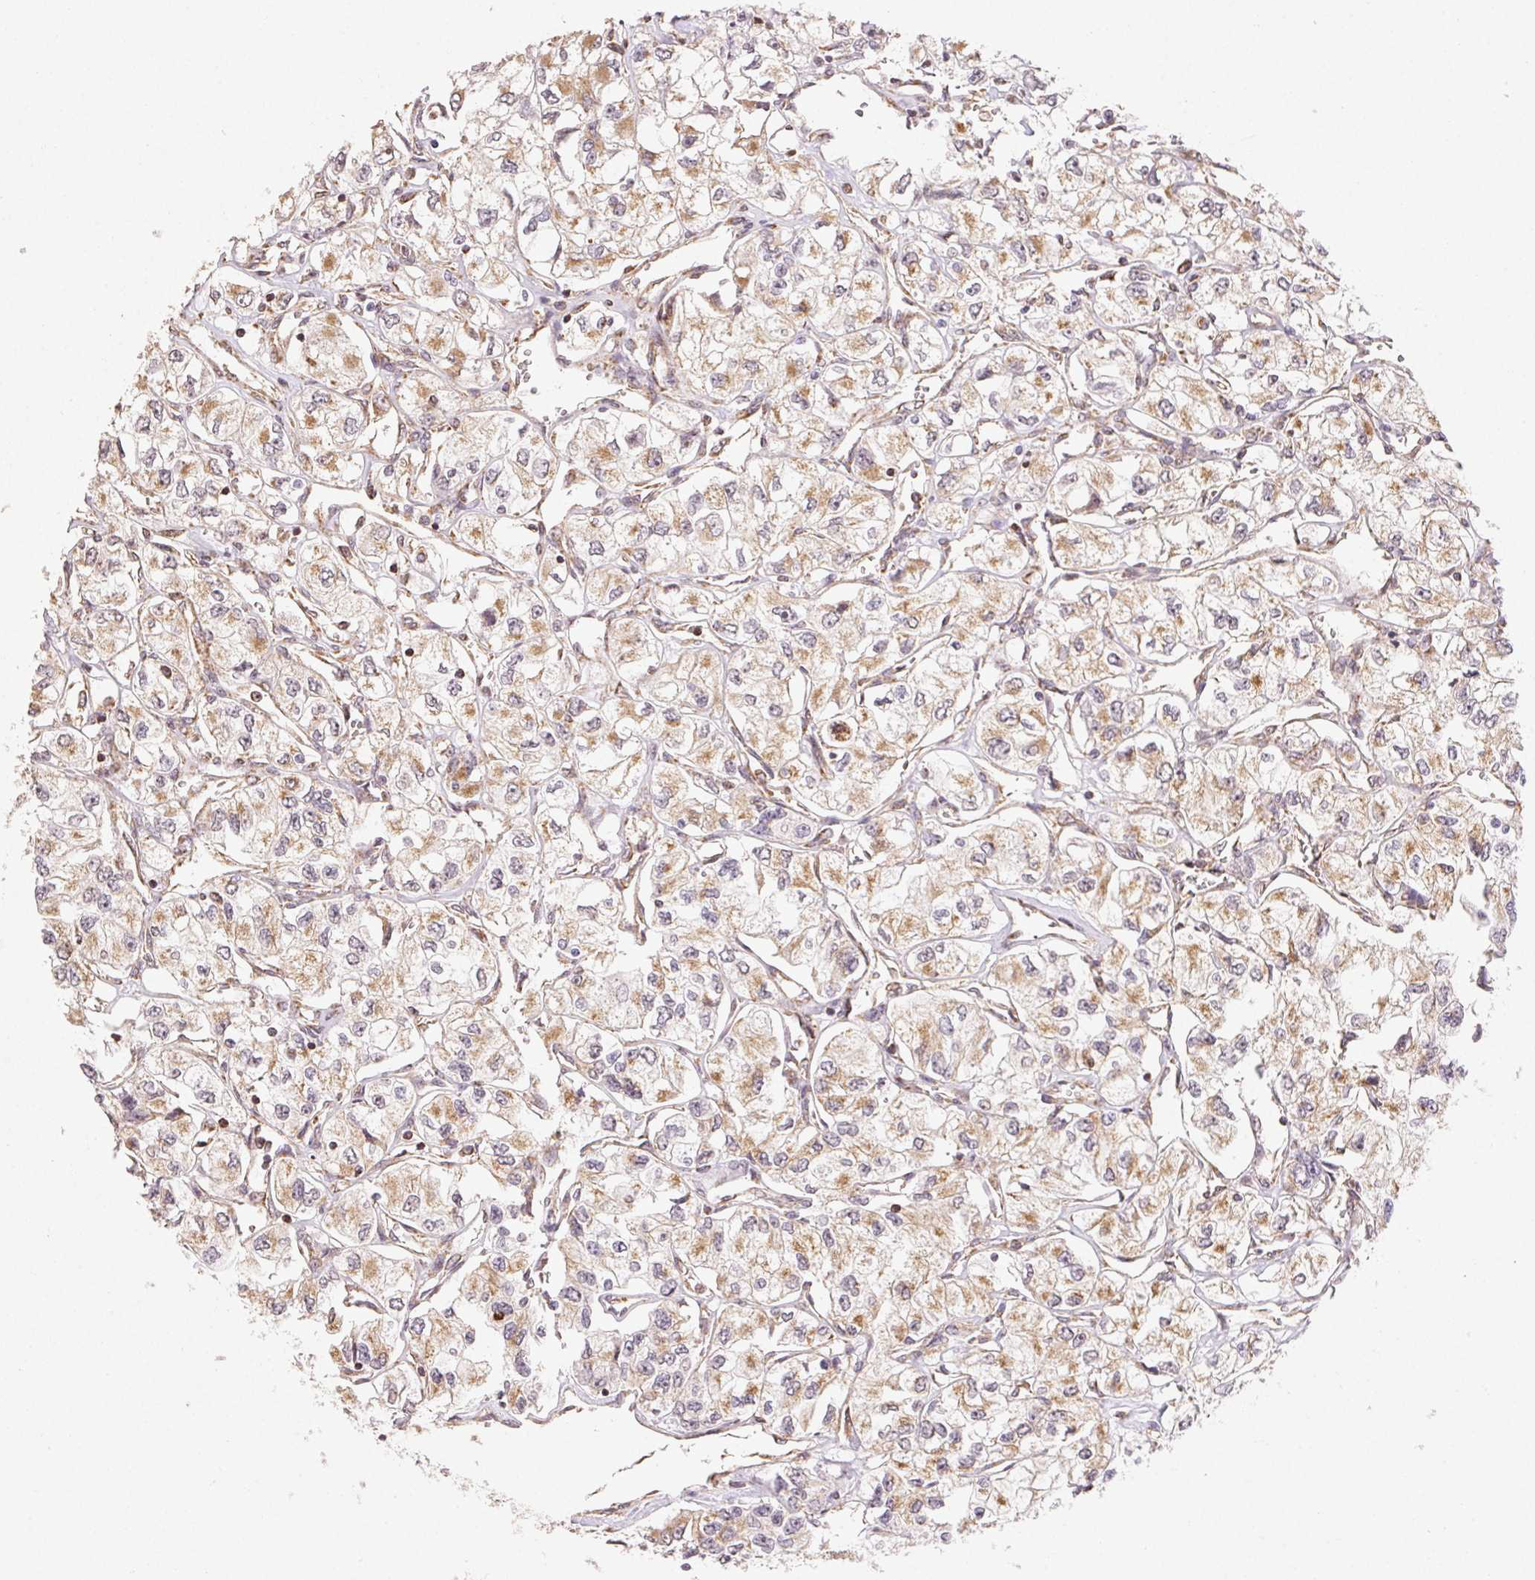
{"staining": {"intensity": "moderate", "quantity": ">75%", "location": "cytoplasmic/membranous"}, "tissue": "renal cancer", "cell_type": "Tumor cells", "image_type": "cancer", "snomed": [{"axis": "morphology", "description": "Adenocarcinoma, NOS"}, {"axis": "topography", "description": "Kidney"}], "caption": "Immunohistochemistry of adenocarcinoma (renal) shows medium levels of moderate cytoplasmic/membranous staining in approximately >75% of tumor cells. (Brightfield microscopy of DAB IHC at high magnification).", "gene": "CLASP1", "patient": {"sex": "female", "age": 59}}